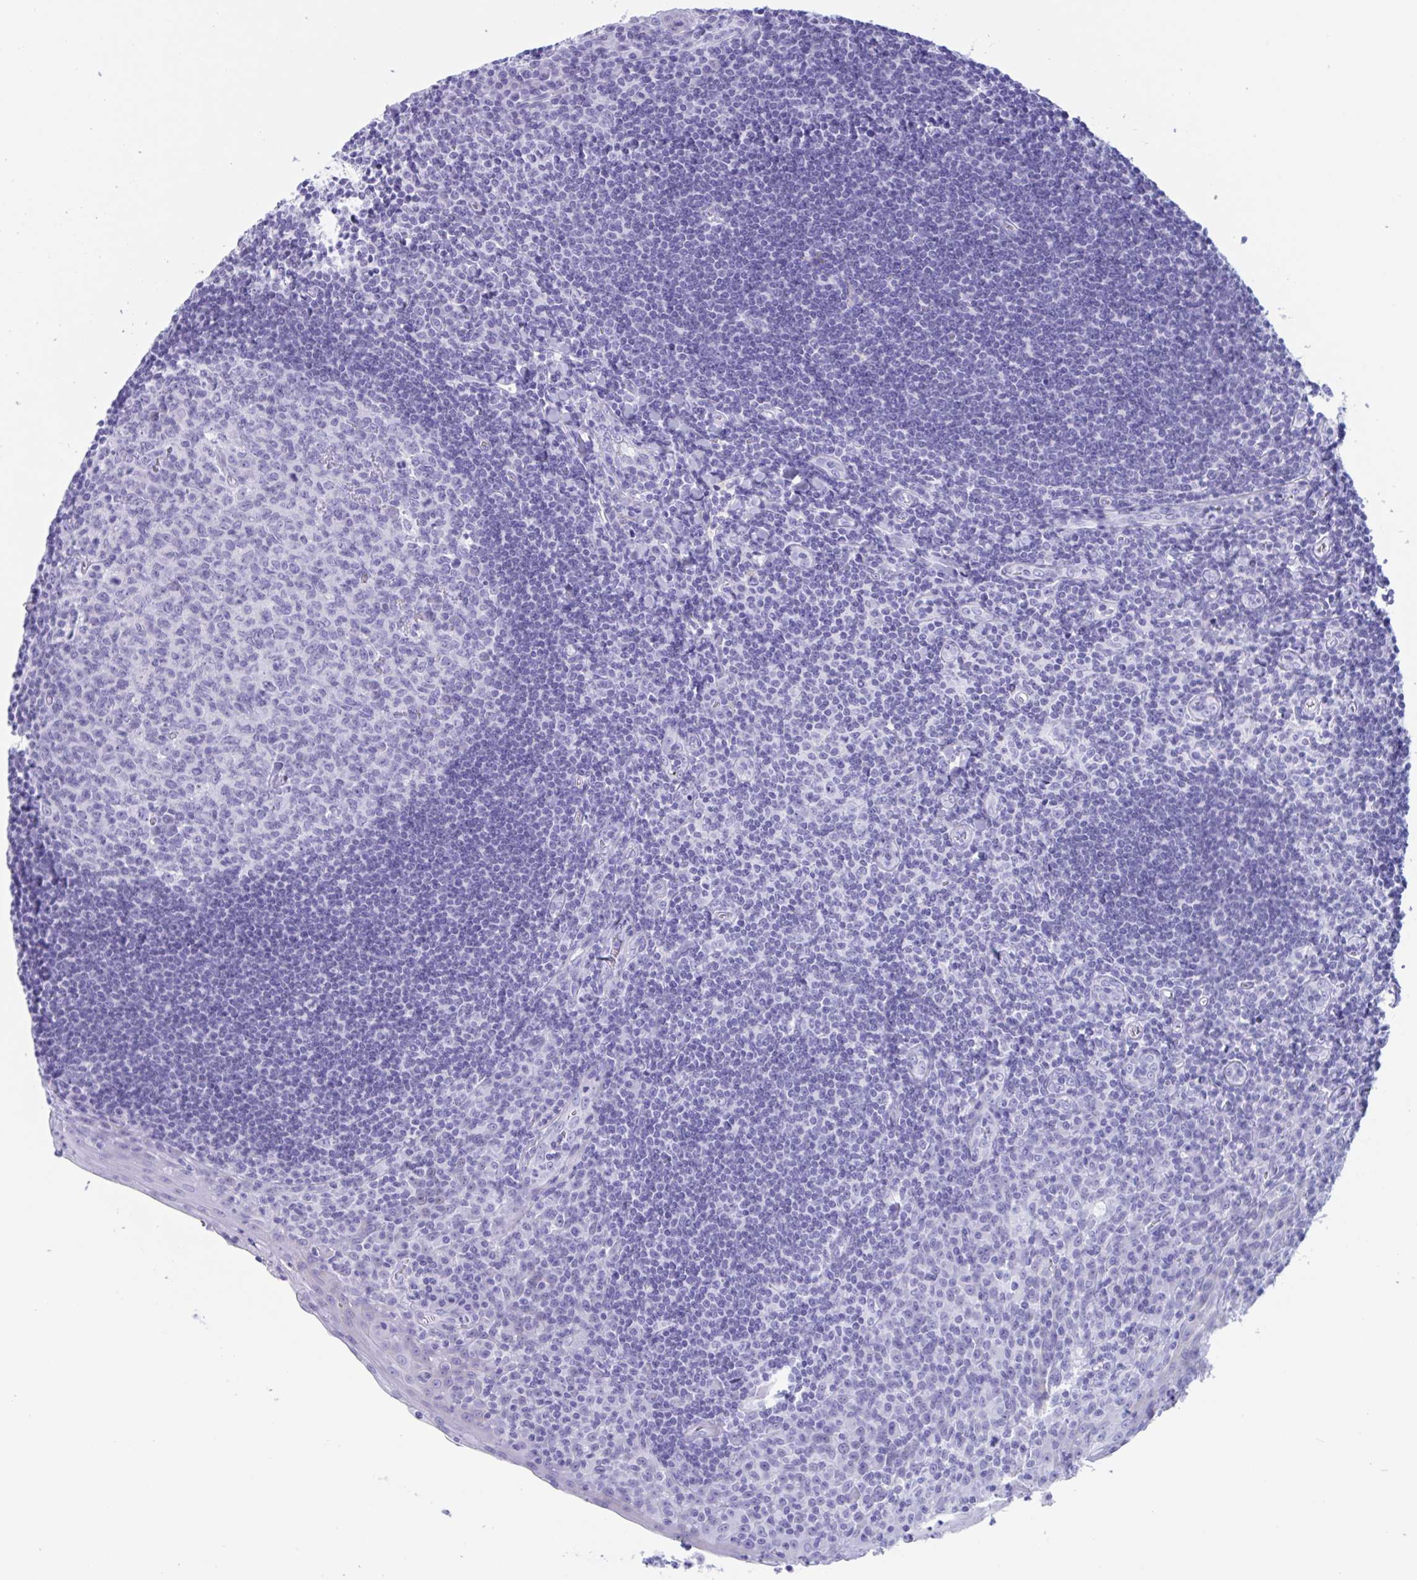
{"staining": {"intensity": "negative", "quantity": "none", "location": "none"}, "tissue": "tonsil", "cell_type": "Germinal center cells", "image_type": "normal", "snomed": [{"axis": "morphology", "description": "Normal tissue, NOS"}, {"axis": "topography", "description": "Tonsil"}], "caption": "Germinal center cells are negative for protein expression in normal human tonsil. (Brightfield microscopy of DAB (3,3'-diaminobenzidine) immunohistochemistry at high magnification).", "gene": "ZNF850", "patient": {"sex": "male", "age": 27}}